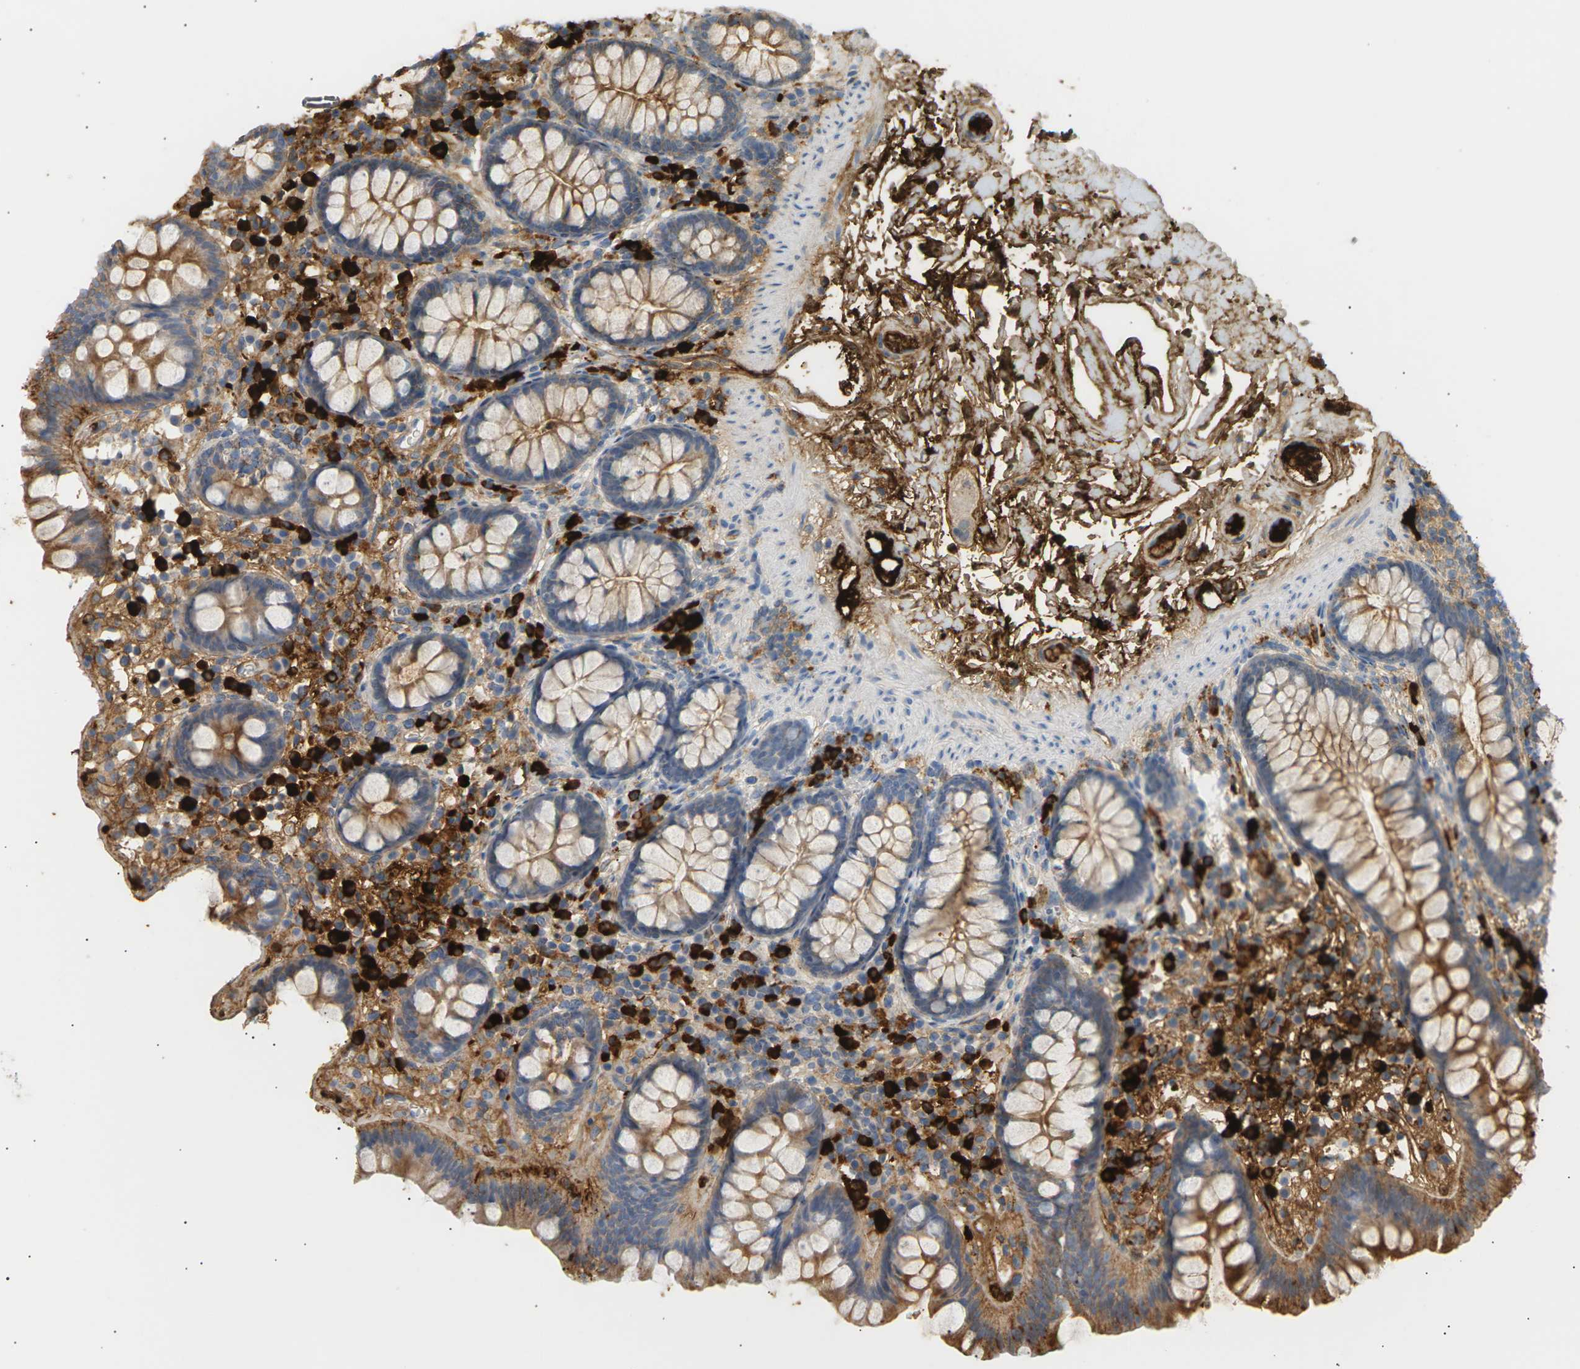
{"staining": {"intensity": "strong", "quantity": ">75%", "location": "cytoplasmic/membranous"}, "tissue": "colon", "cell_type": "Endothelial cells", "image_type": "normal", "snomed": [{"axis": "morphology", "description": "Normal tissue, NOS"}, {"axis": "topography", "description": "Colon"}], "caption": "A high-resolution image shows IHC staining of unremarkable colon, which reveals strong cytoplasmic/membranous positivity in about >75% of endothelial cells. The protein of interest is stained brown, and the nuclei are stained in blue (DAB IHC with brightfield microscopy, high magnification).", "gene": "IGLC3", "patient": {"sex": "female", "age": 80}}